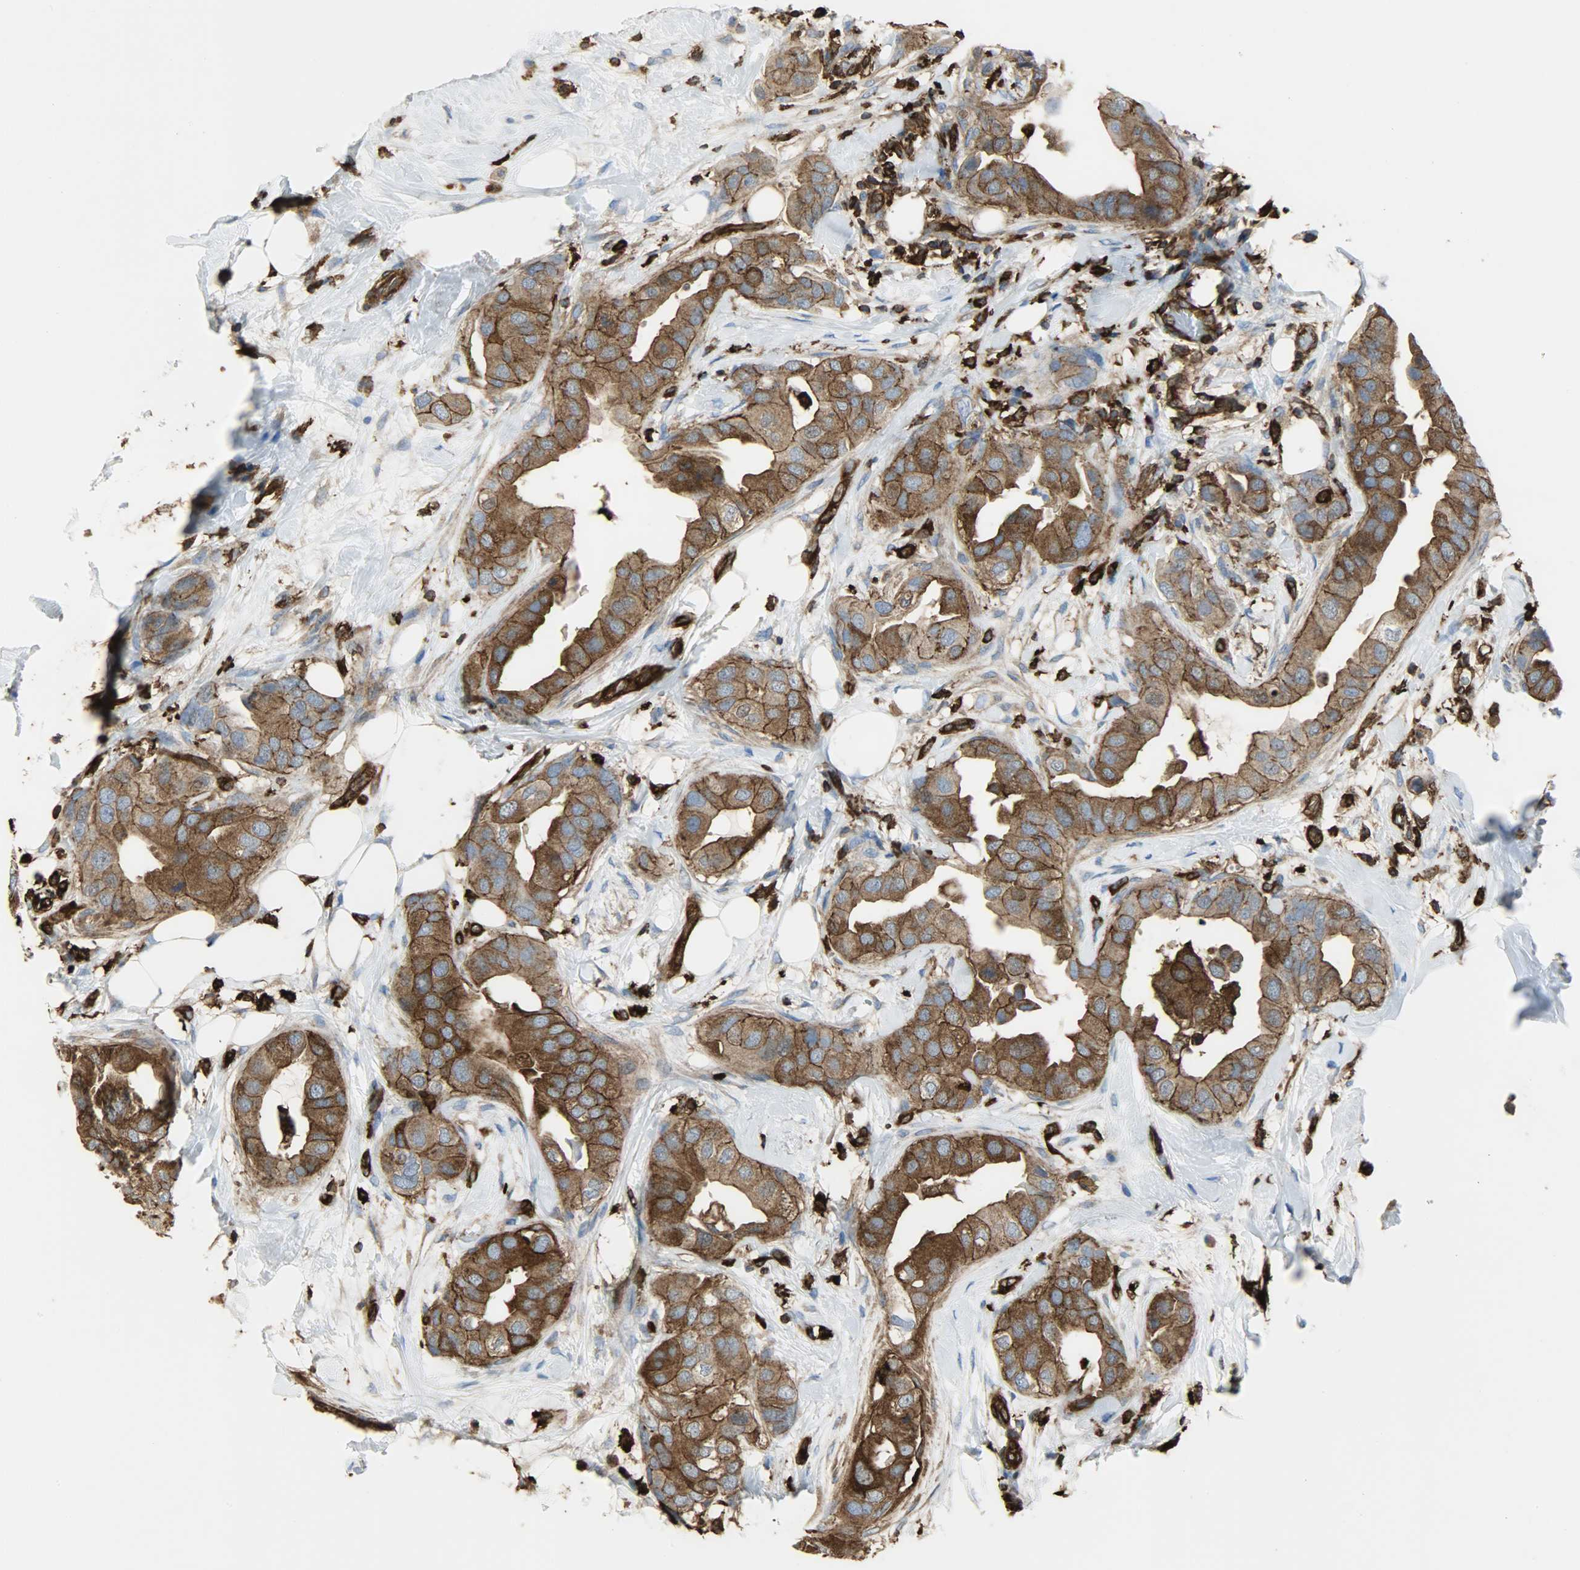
{"staining": {"intensity": "strong", "quantity": ">75%", "location": "cytoplasmic/membranous"}, "tissue": "breast cancer", "cell_type": "Tumor cells", "image_type": "cancer", "snomed": [{"axis": "morphology", "description": "Duct carcinoma"}, {"axis": "topography", "description": "Breast"}], "caption": "Immunohistochemical staining of invasive ductal carcinoma (breast) shows high levels of strong cytoplasmic/membranous expression in about >75% of tumor cells. (Brightfield microscopy of DAB IHC at high magnification).", "gene": "VASP", "patient": {"sex": "female", "age": 40}}